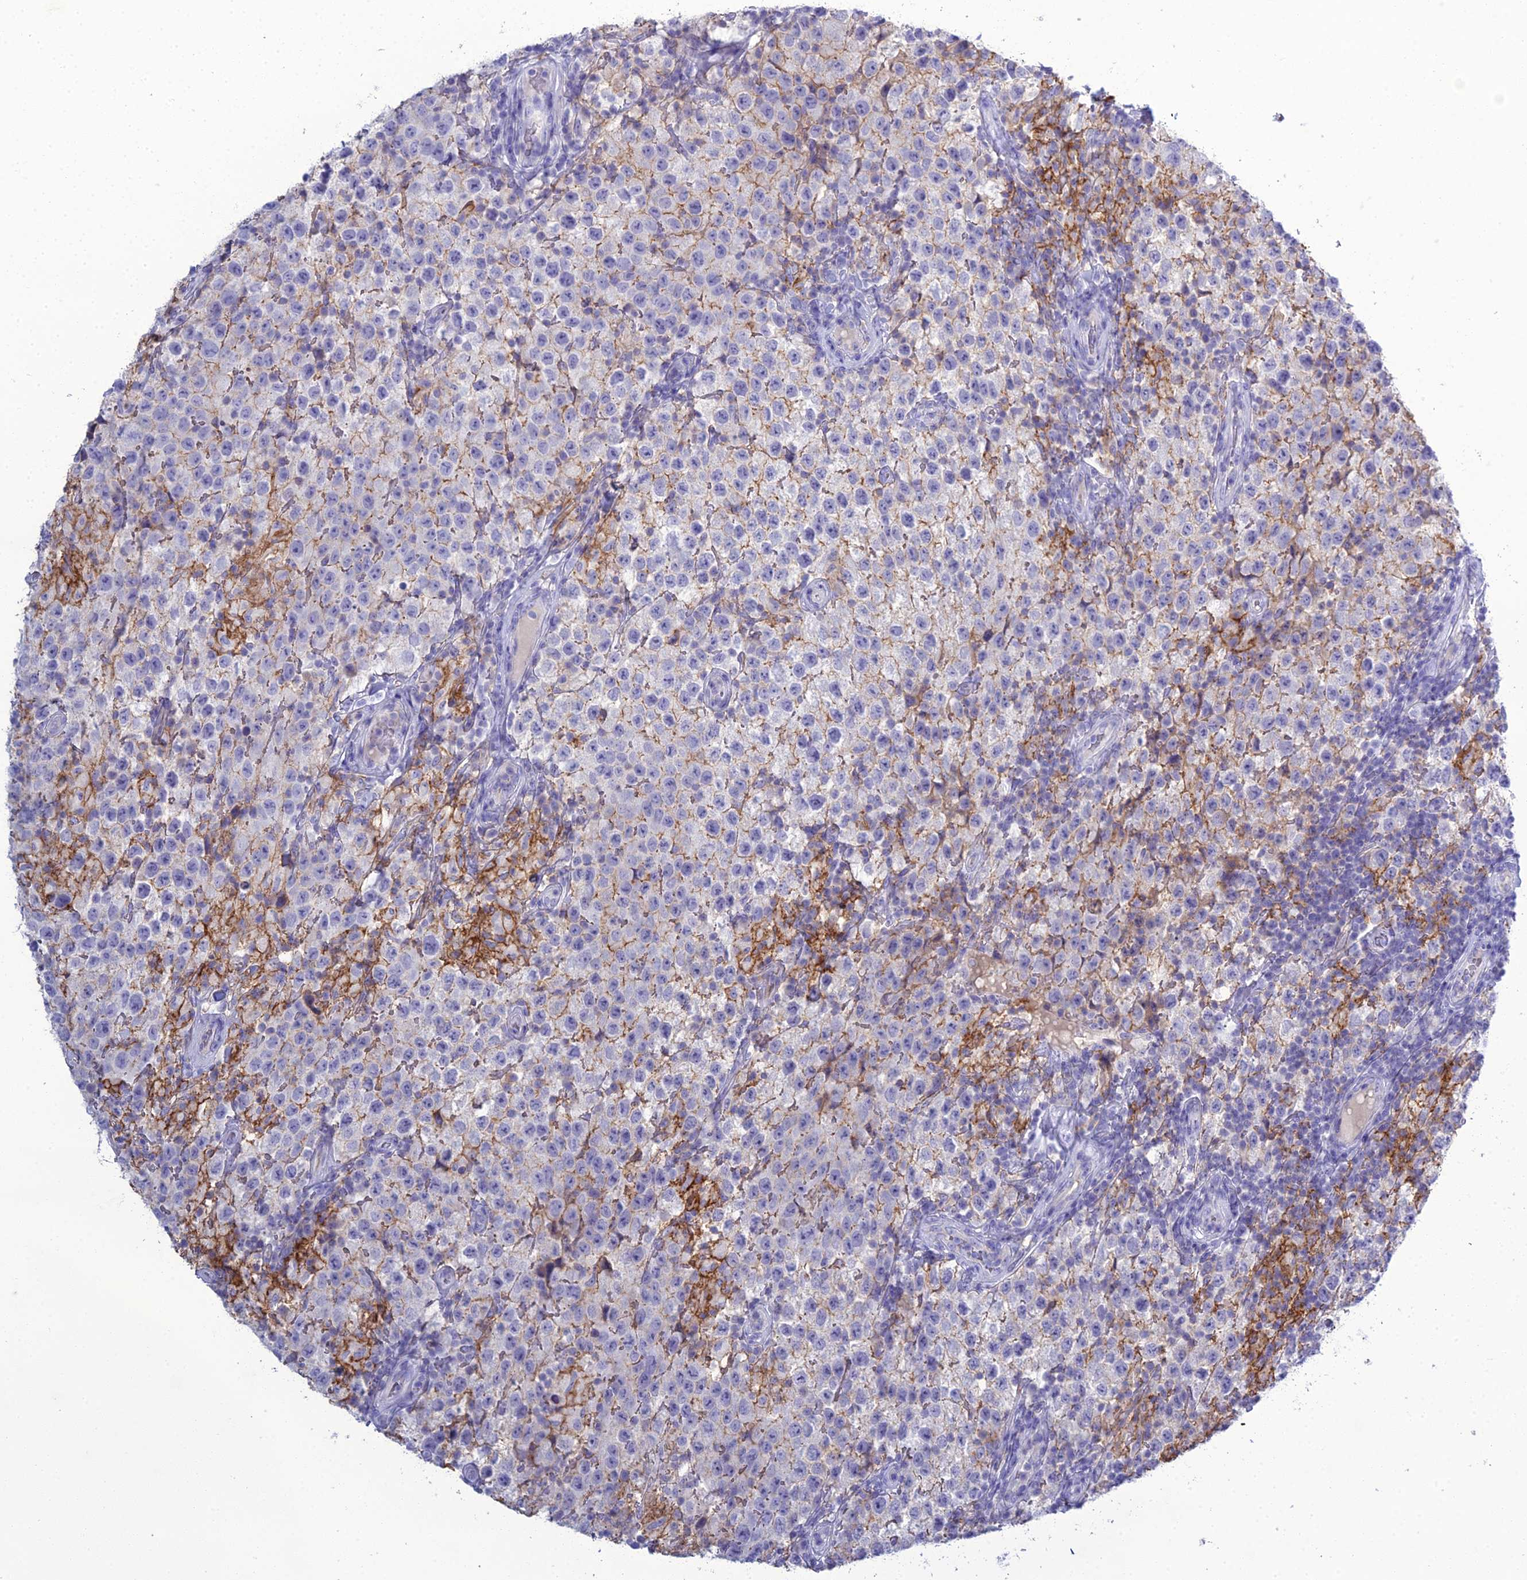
{"staining": {"intensity": "negative", "quantity": "none", "location": "none"}, "tissue": "testis cancer", "cell_type": "Tumor cells", "image_type": "cancer", "snomed": [{"axis": "morphology", "description": "Seminoma, NOS"}, {"axis": "morphology", "description": "Carcinoma, Embryonal, NOS"}, {"axis": "topography", "description": "Testis"}], "caption": "IHC micrograph of human testis embryonal carcinoma stained for a protein (brown), which shows no positivity in tumor cells.", "gene": "ACE", "patient": {"sex": "male", "age": 41}}